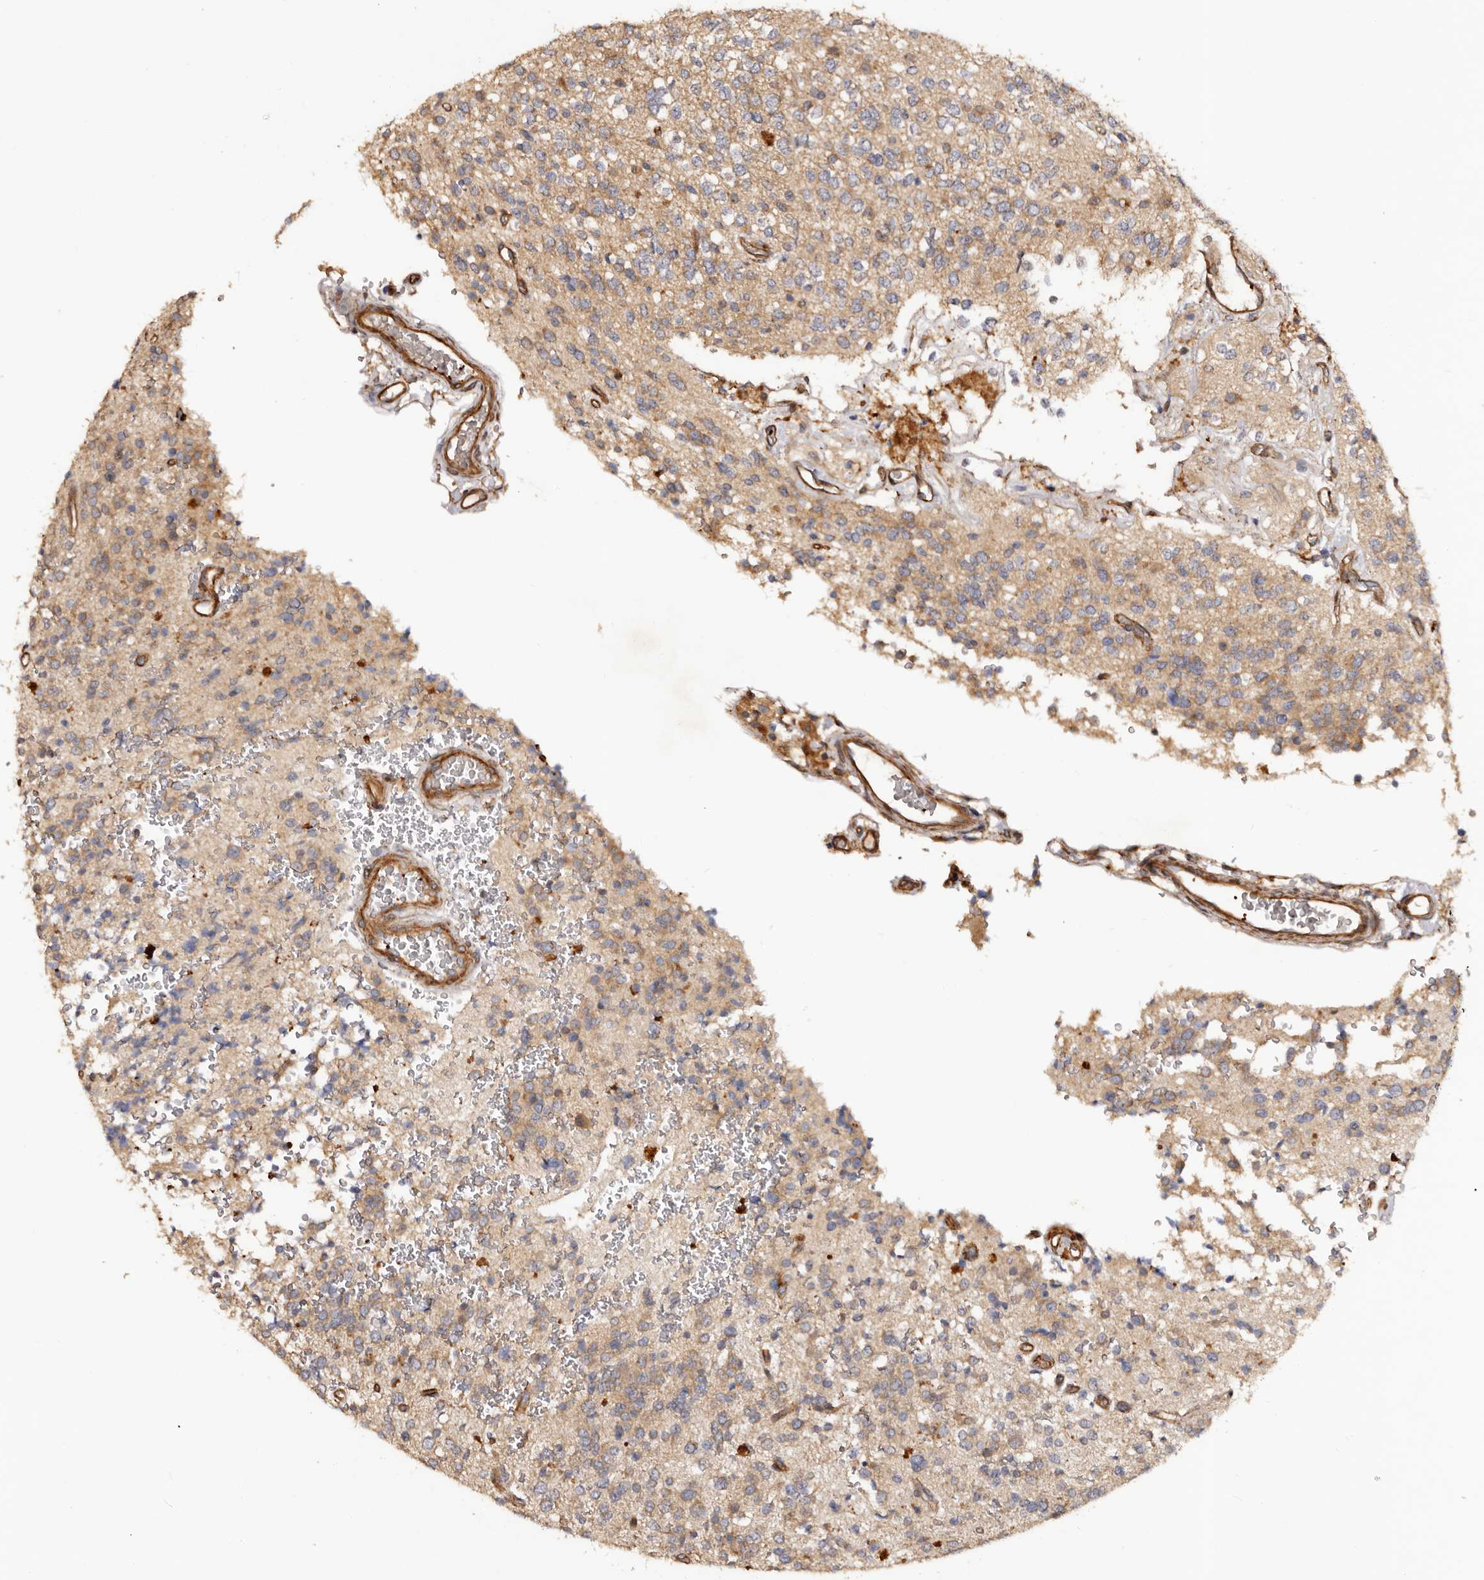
{"staining": {"intensity": "weak", "quantity": "25%-75%", "location": "cytoplasmic/membranous"}, "tissue": "glioma", "cell_type": "Tumor cells", "image_type": "cancer", "snomed": [{"axis": "morphology", "description": "Glioma, malignant, High grade"}, {"axis": "topography", "description": "Brain"}], "caption": "Weak cytoplasmic/membranous positivity for a protein is seen in approximately 25%-75% of tumor cells of glioma using immunohistochemistry.", "gene": "GTPBP1", "patient": {"sex": "male", "age": 34}}